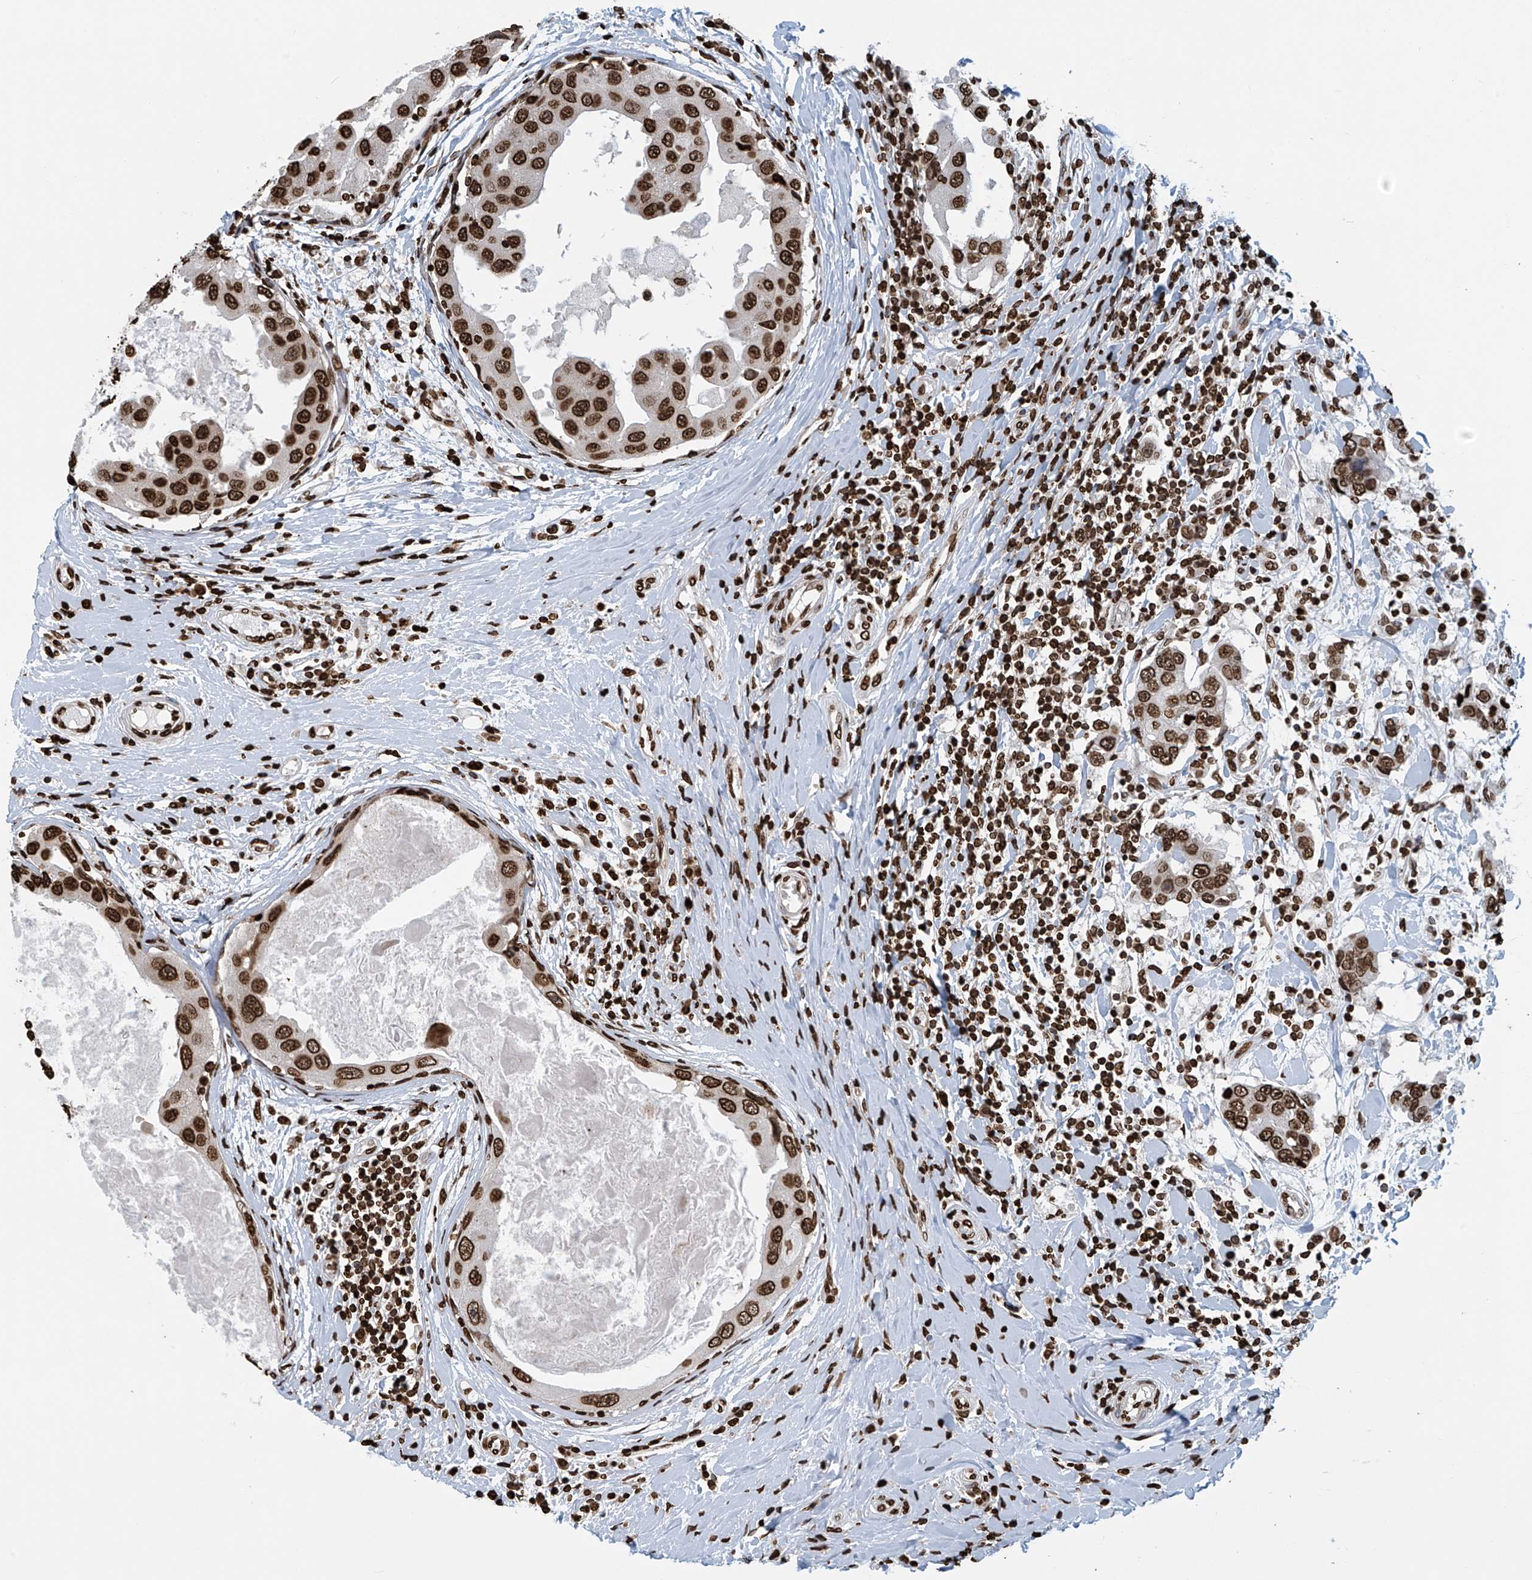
{"staining": {"intensity": "strong", "quantity": ">75%", "location": "nuclear"}, "tissue": "breast cancer", "cell_type": "Tumor cells", "image_type": "cancer", "snomed": [{"axis": "morphology", "description": "Duct carcinoma"}, {"axis": "topography", "description": "Breast"}], "caption": "Infiltrating ductal carcinoma (breast) stained with IHC displays strong nuclear expression in approximately >75% of tumor cells. The staining was performed using DAB (3,3'-diaminobenzidine) to visualize the protein expression in brown, while the nuclei were stained in blue with hematoxylin (Magnification: 20x).", "gene": "DPPA2", "patient": {"sex": "female", "age": 27}}